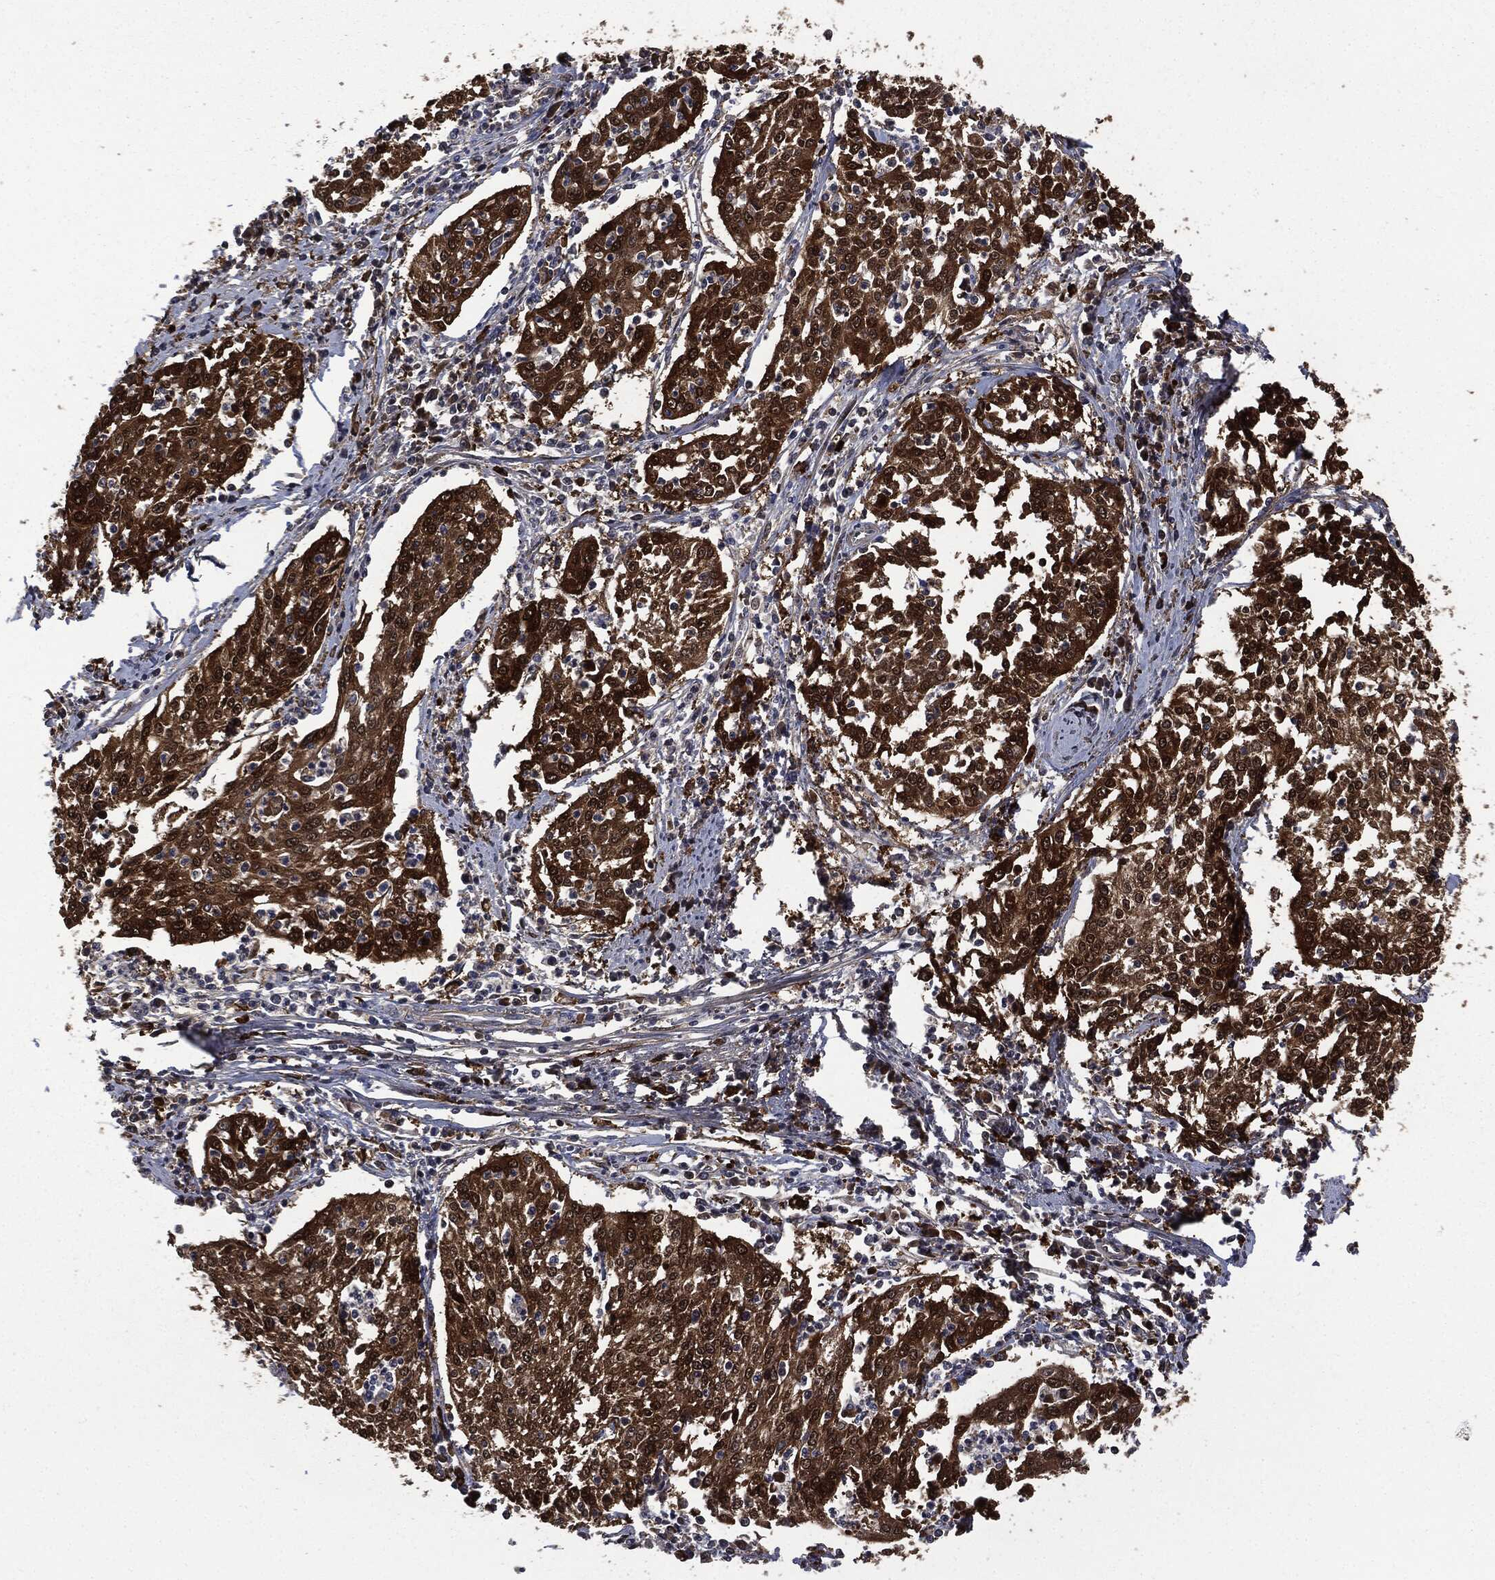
{"staining": {"intensity": "strong", "quantity": ">75%", "location": "cytoplasmic/membranous"}, "tissue": "cervical cancer", "cell_type": "Tumor cells", "image_type": "cancer", "snomed": [{"axis": "morphology", "description": "Squamous cell carcinoma, NOS"}, {"axis": "topography", "description": "Cervix"}], "caption": "A photomicrograph showing strong cytoplasmic/membranous expression in approximately >75% of tumor cells in cervical cancer (squamous cell carcinoma), as visualized by brown immunohistochemical staining.", "gene": "CRABP2", "patient": {"sex": "female", "age": 41}}